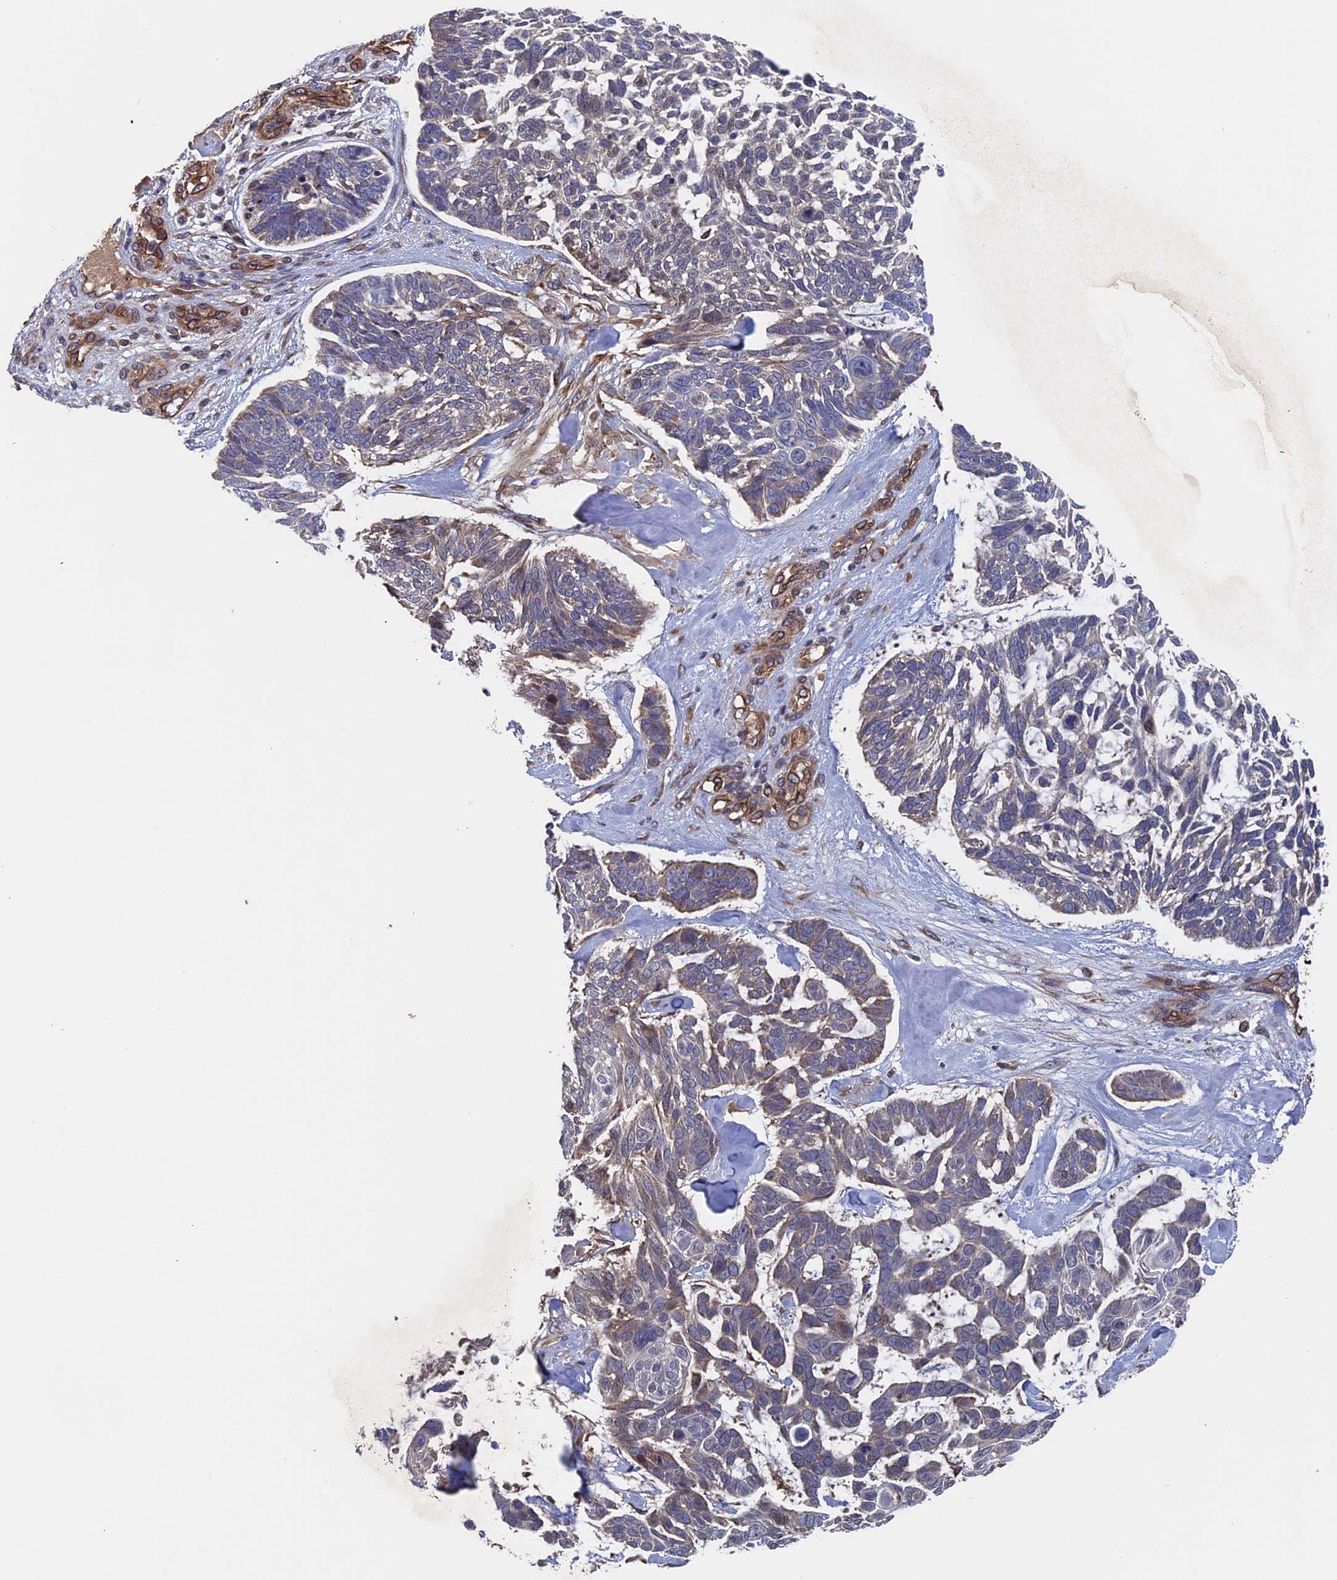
{"staining": {"intensity": "weak", "quantity": "<25%", "location": "cytoplasmic/membranous"}, "tissue": "skin cancer", "cell_type": "Tumor cells", "image_type": "cancer", "snomed": [{"axis": "morphology", "description": "Basal cell carcinoma"}, {"axis": "topography", "description": "Skin"}], "caption": "The immunohistochemistry image has no significant positivity in tumor cells of basal cell carcinoma (skin) tissue.", "gene": "RPUSD1", "patient": {"sex": "male", "age": 88}}